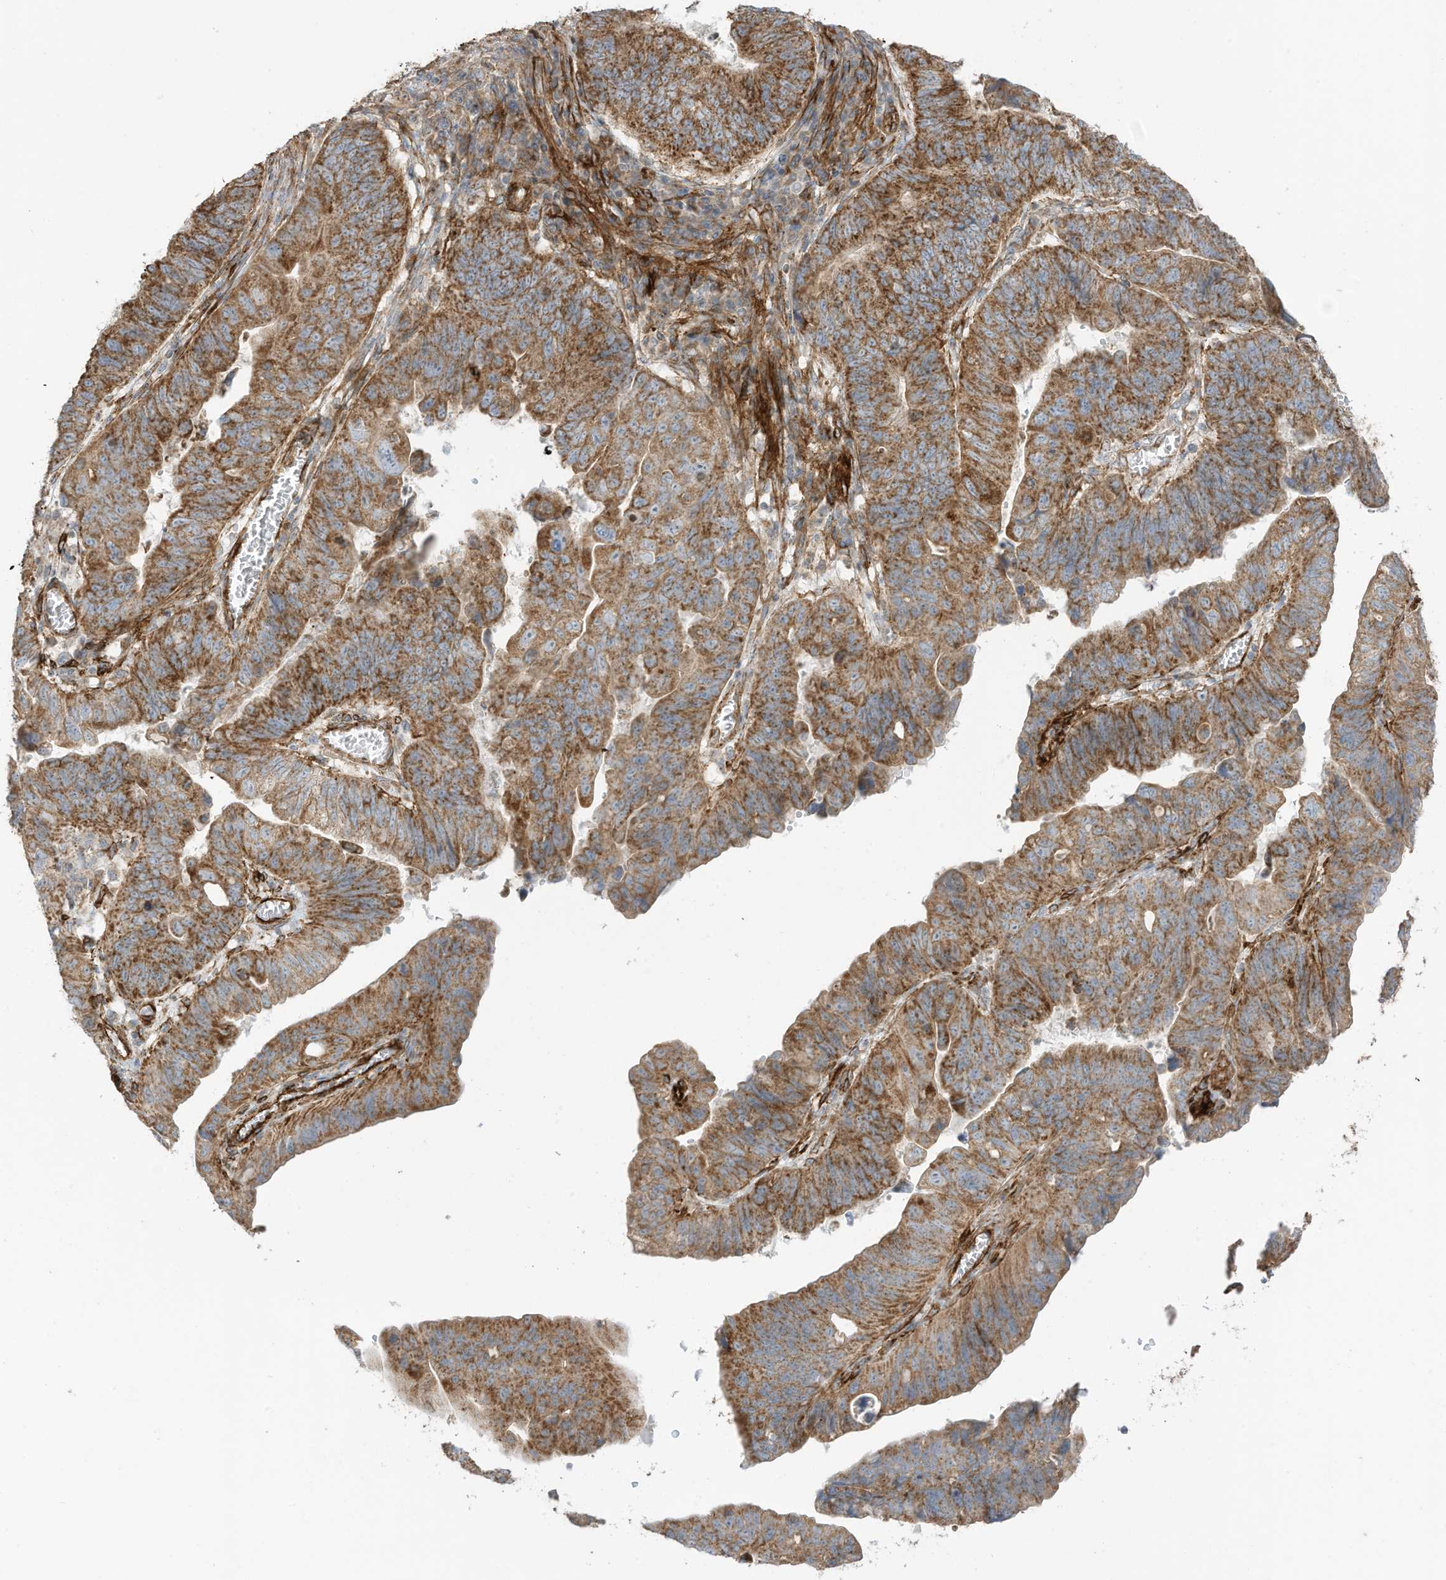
{"staining": {"intensity": "moderate", "quantity": ">75%", "location": "cytoplasmic/membranous"}, "tissue": "stomach cancer", "cell_type": "Tumor cells", "image_type": "cancer", "snomed": [{"axis": "morphology", "description": "Adenocarcinoma, NOS"}, {"axis": "topography", "description": "Stomach"}], "caption": "The image exhibits a brown stain indicating the presence of a protein in the cytoplasmic/membranous of tumor cells in stomach cancer (adenocarcinoma).", "gene": "ABCB7", "patient": {"sex": "male", "age": 59}}